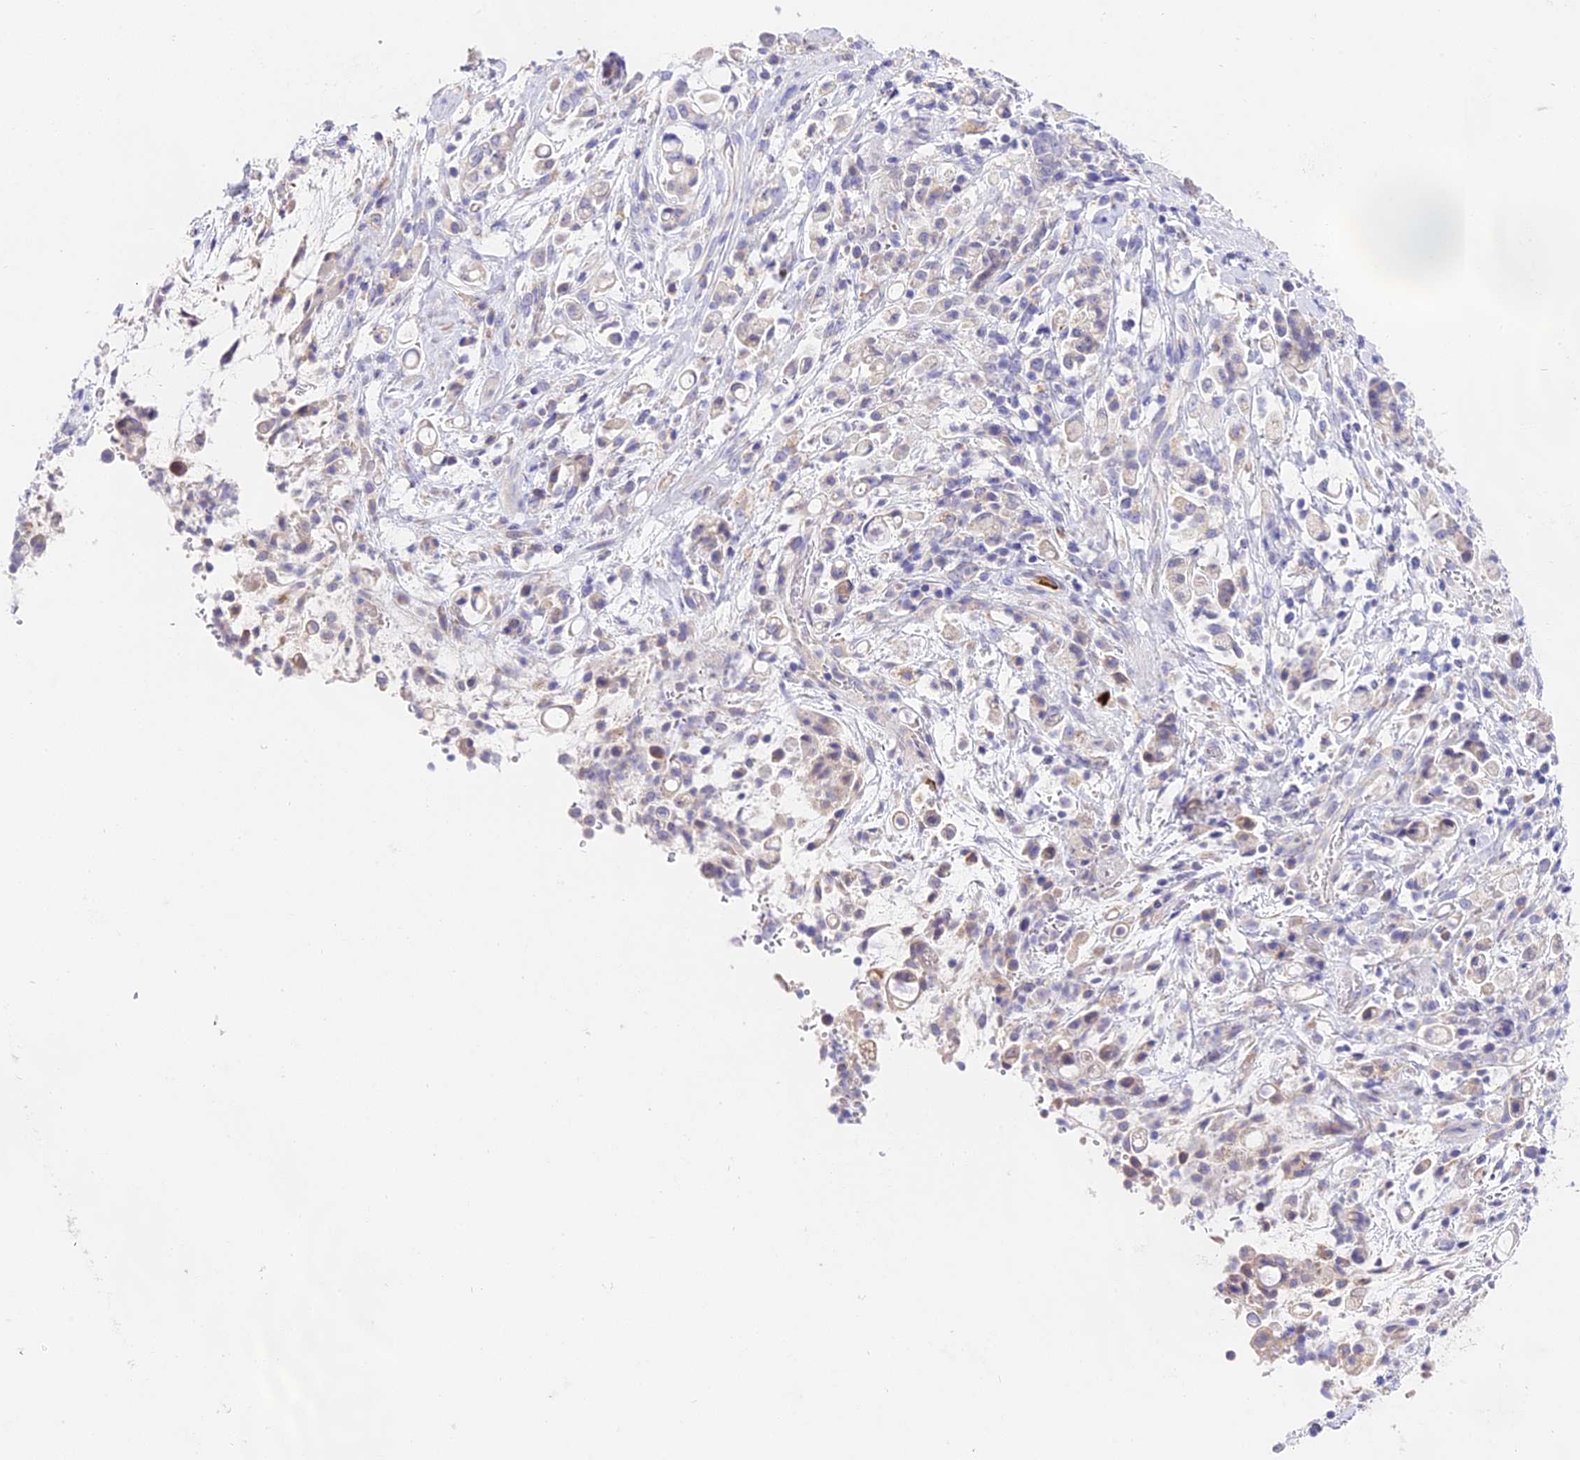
{"staining": {"intensity": "weak", "quantity": "<25%", "location": "cytoplasmic/membranous"}, "tissue": "stomach cancer", "cell_type": "Tumor cells", "image_type": "cancer", "snomed": [{"axis": "morphology", "description": "Adenocarcinoma, NOS"}, {"axis": "topography", "description": "Stomach"}], "caption": "This is a histopathology image of immunohistochemistry (IHC) staining of adenocarcinoma (stomach), which shows no staining in tumor cells.", "gene": "LYPD6", "patient": {"sex": "female", "age": 60}}